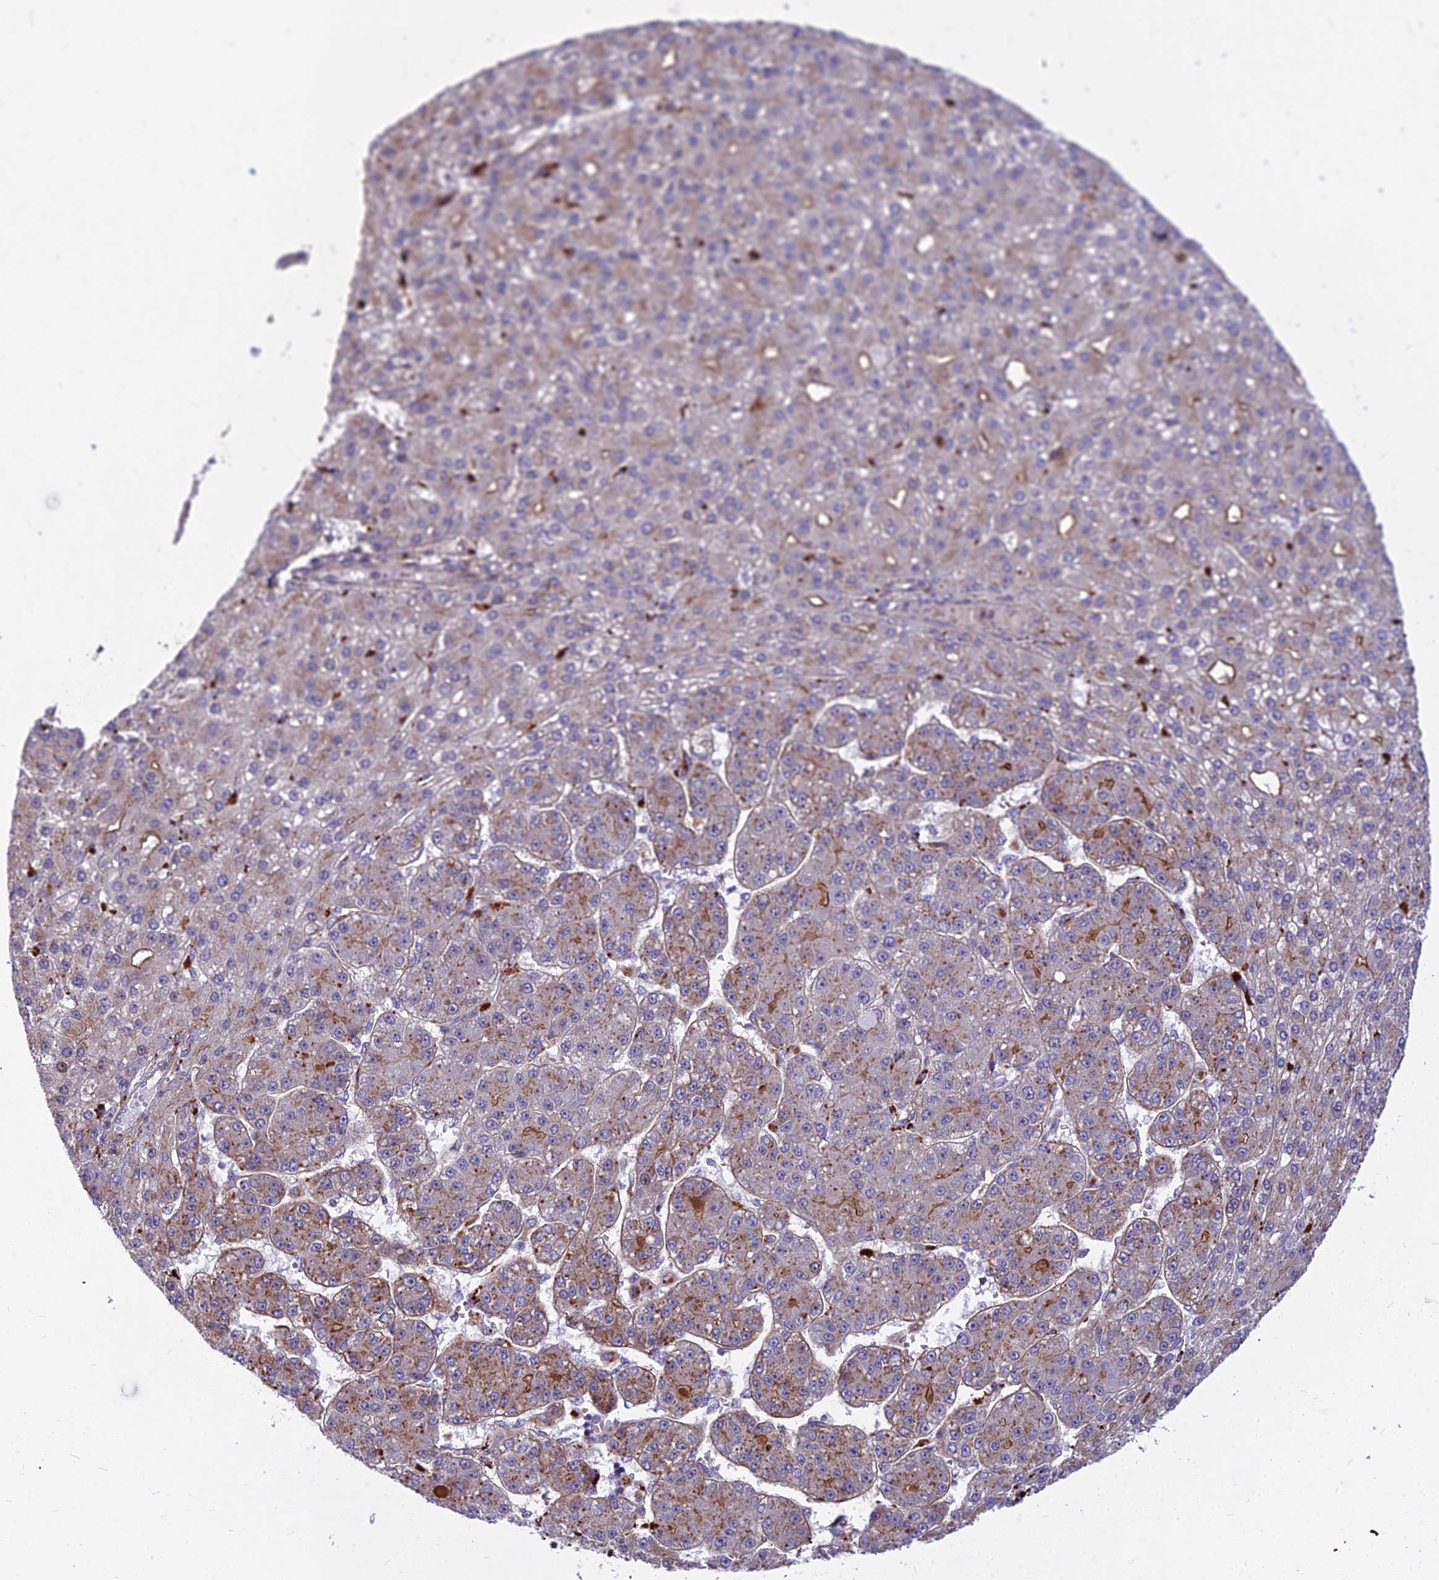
{"staining": {"intensity": "strong", "quantity": "<25%", "location": "cytoplasmic/membranous"}, "tissue": "liver cancer", "cell_type": "Tumor cells", "image_type": "cancer", "snomed": [{"axis": "morphology", "description": "Carcinoma, Hepatocellular, NOS"}, {"axis": "topography", "description": "Liver"}], "caption": "Protein staining of hepatocellular carcinoma (liver) tissue reveals strong cytoplasmic/membranous staining in about <25% of tumor cells.", "gene": "GLYATL3", "patient": {"sex": "male", "age": 67}}